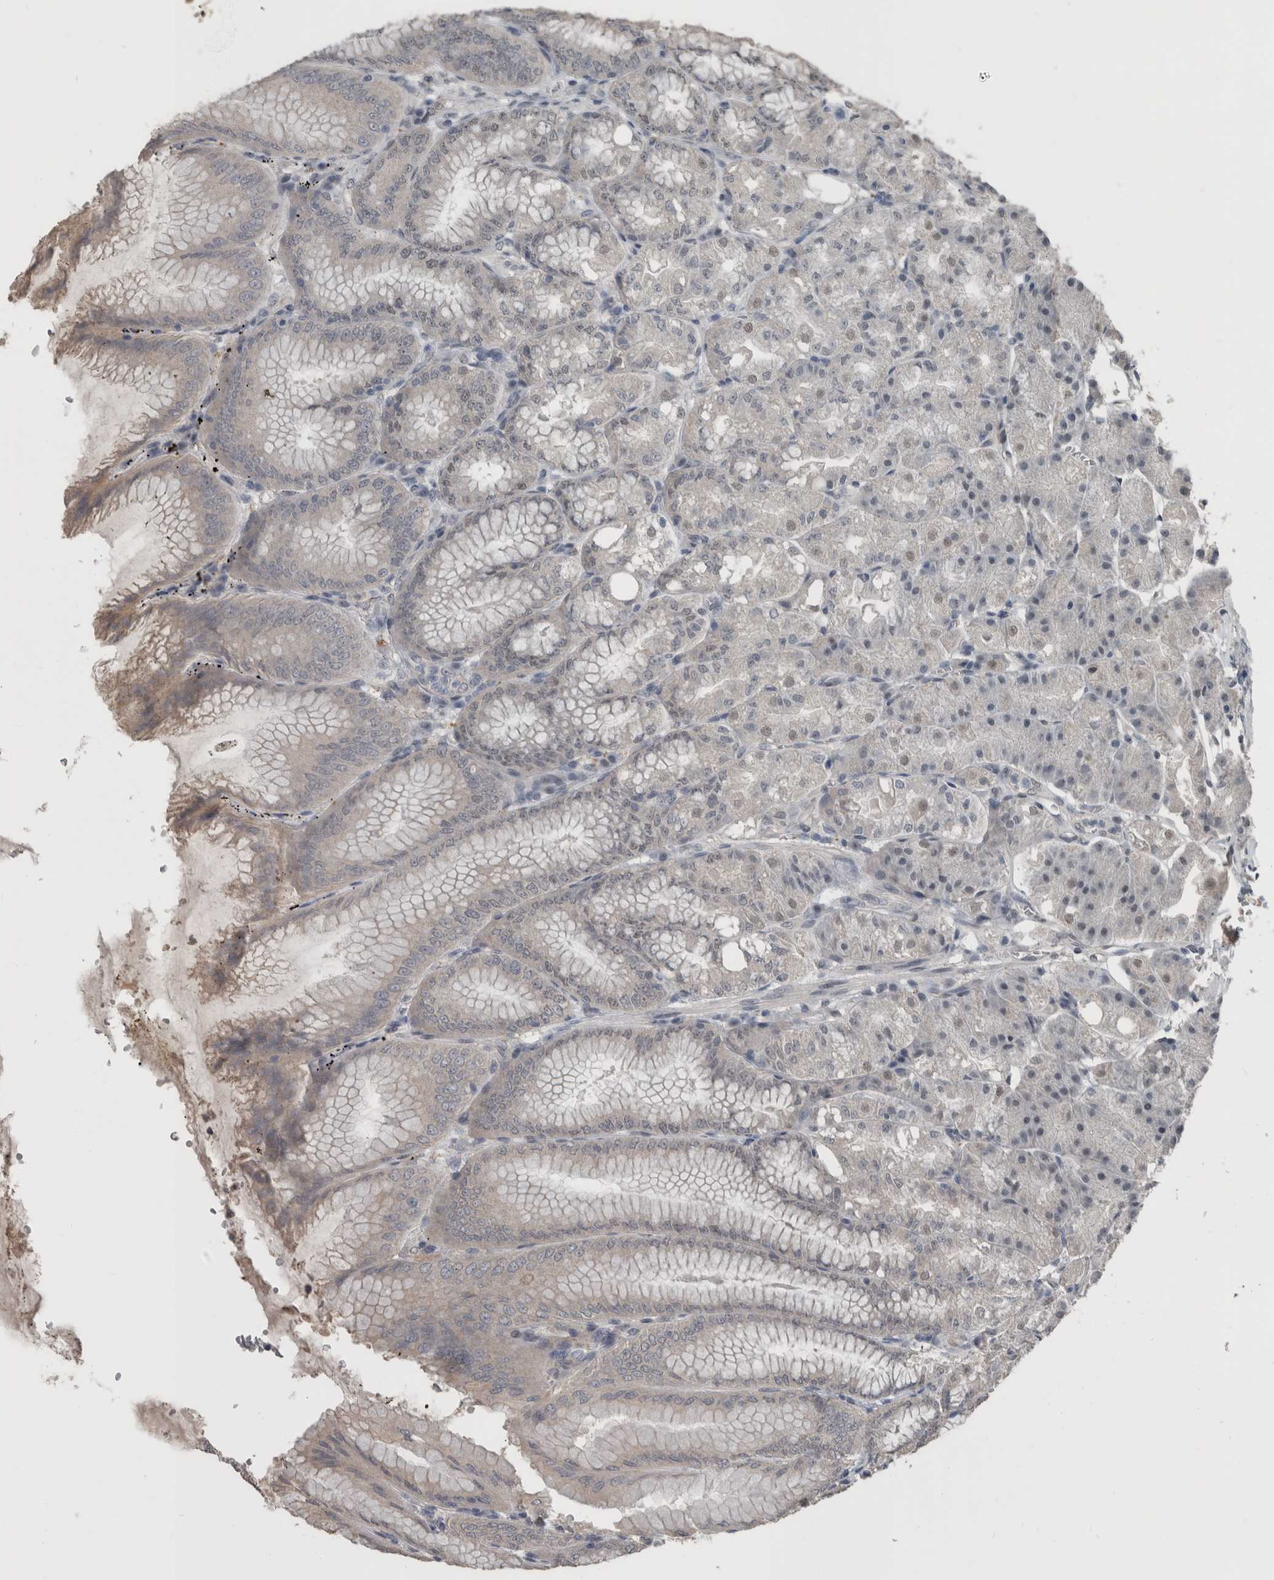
{"staining": {"intensity": "strong", "quantity": ">75%", "location": "nuclear"}, "tissue": "stomach", "cell_type": "Glandular cells", "image_type": "normal", "snomed": [{"axis": "morphology", "description": "Normal tissue, NOS"}, {"axis": "topography", "description": "Stomach, lower"}], "caption": "Strong nuclear positivity is identified in about >75% of glandular cells in unremarkable stomach. The staining was performed using DAB, with brown indicating positive protein expression. Nuclei are stained blue with hematoxylin.", "gene": "ZBTB21", "patient": {"sex": "male", "age": 71}}